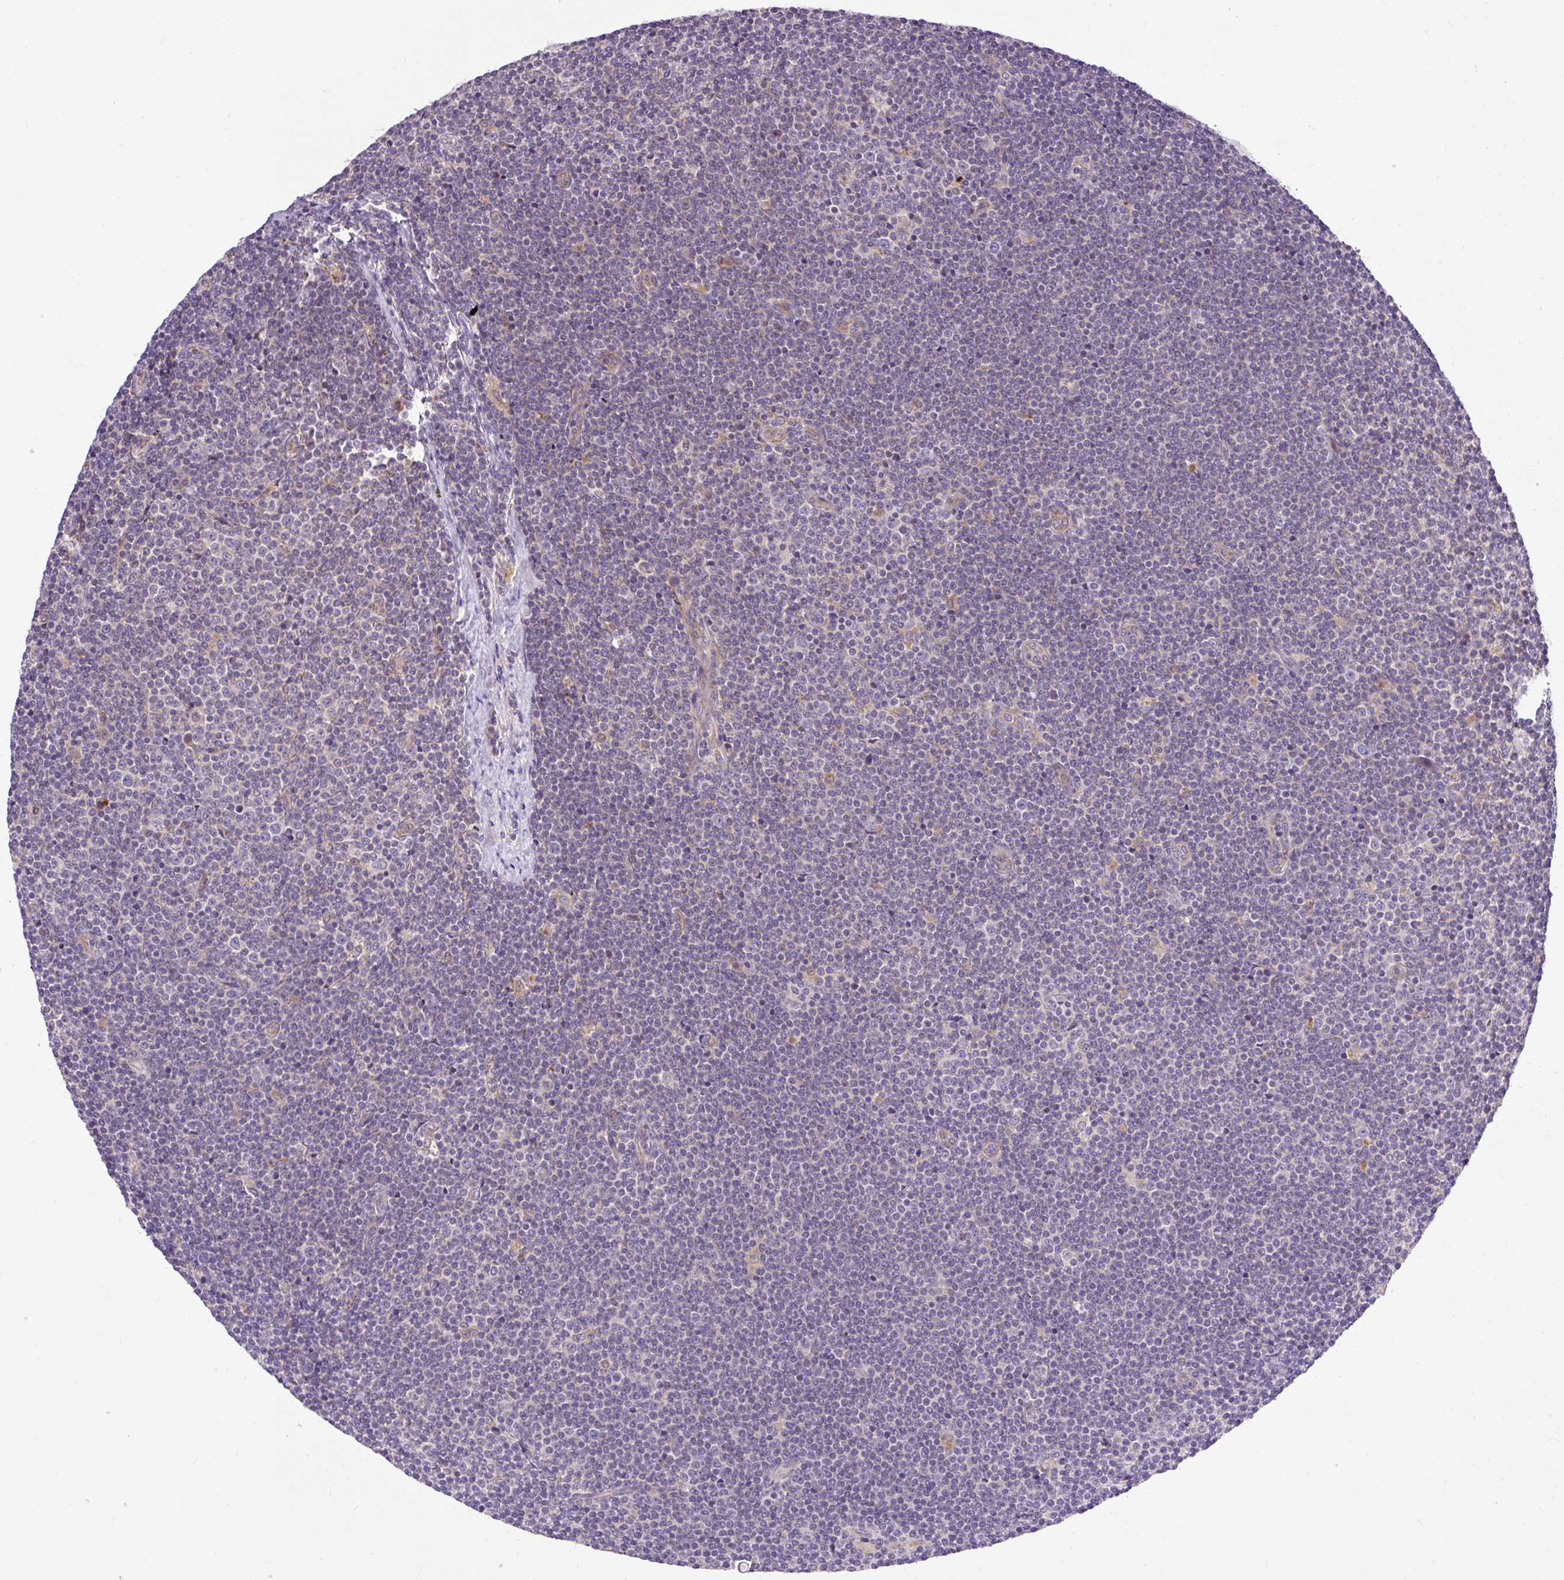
{"staining": {"intensity": "negative", "quantity": "none", "location": "none"}, "tissue": "lymphoma", "cell_type": "Tumor cells", "image_type": "cancer", "snomed": [{"axis": "morphology", "description": "Malignant lymphoma, non-Hodgkin's type, Low grade"}, {"axis": "topography", "description": "Lymph node"}], "caption": "This is a histopathology image of immunohistochemistry (IHC) staining of low-grade malignant lymphoma, non-Hodgkin's type, which shows no staining in tumor cells.", "gene": "HEXB", "patient": {"sex": "male", "age": 48}}